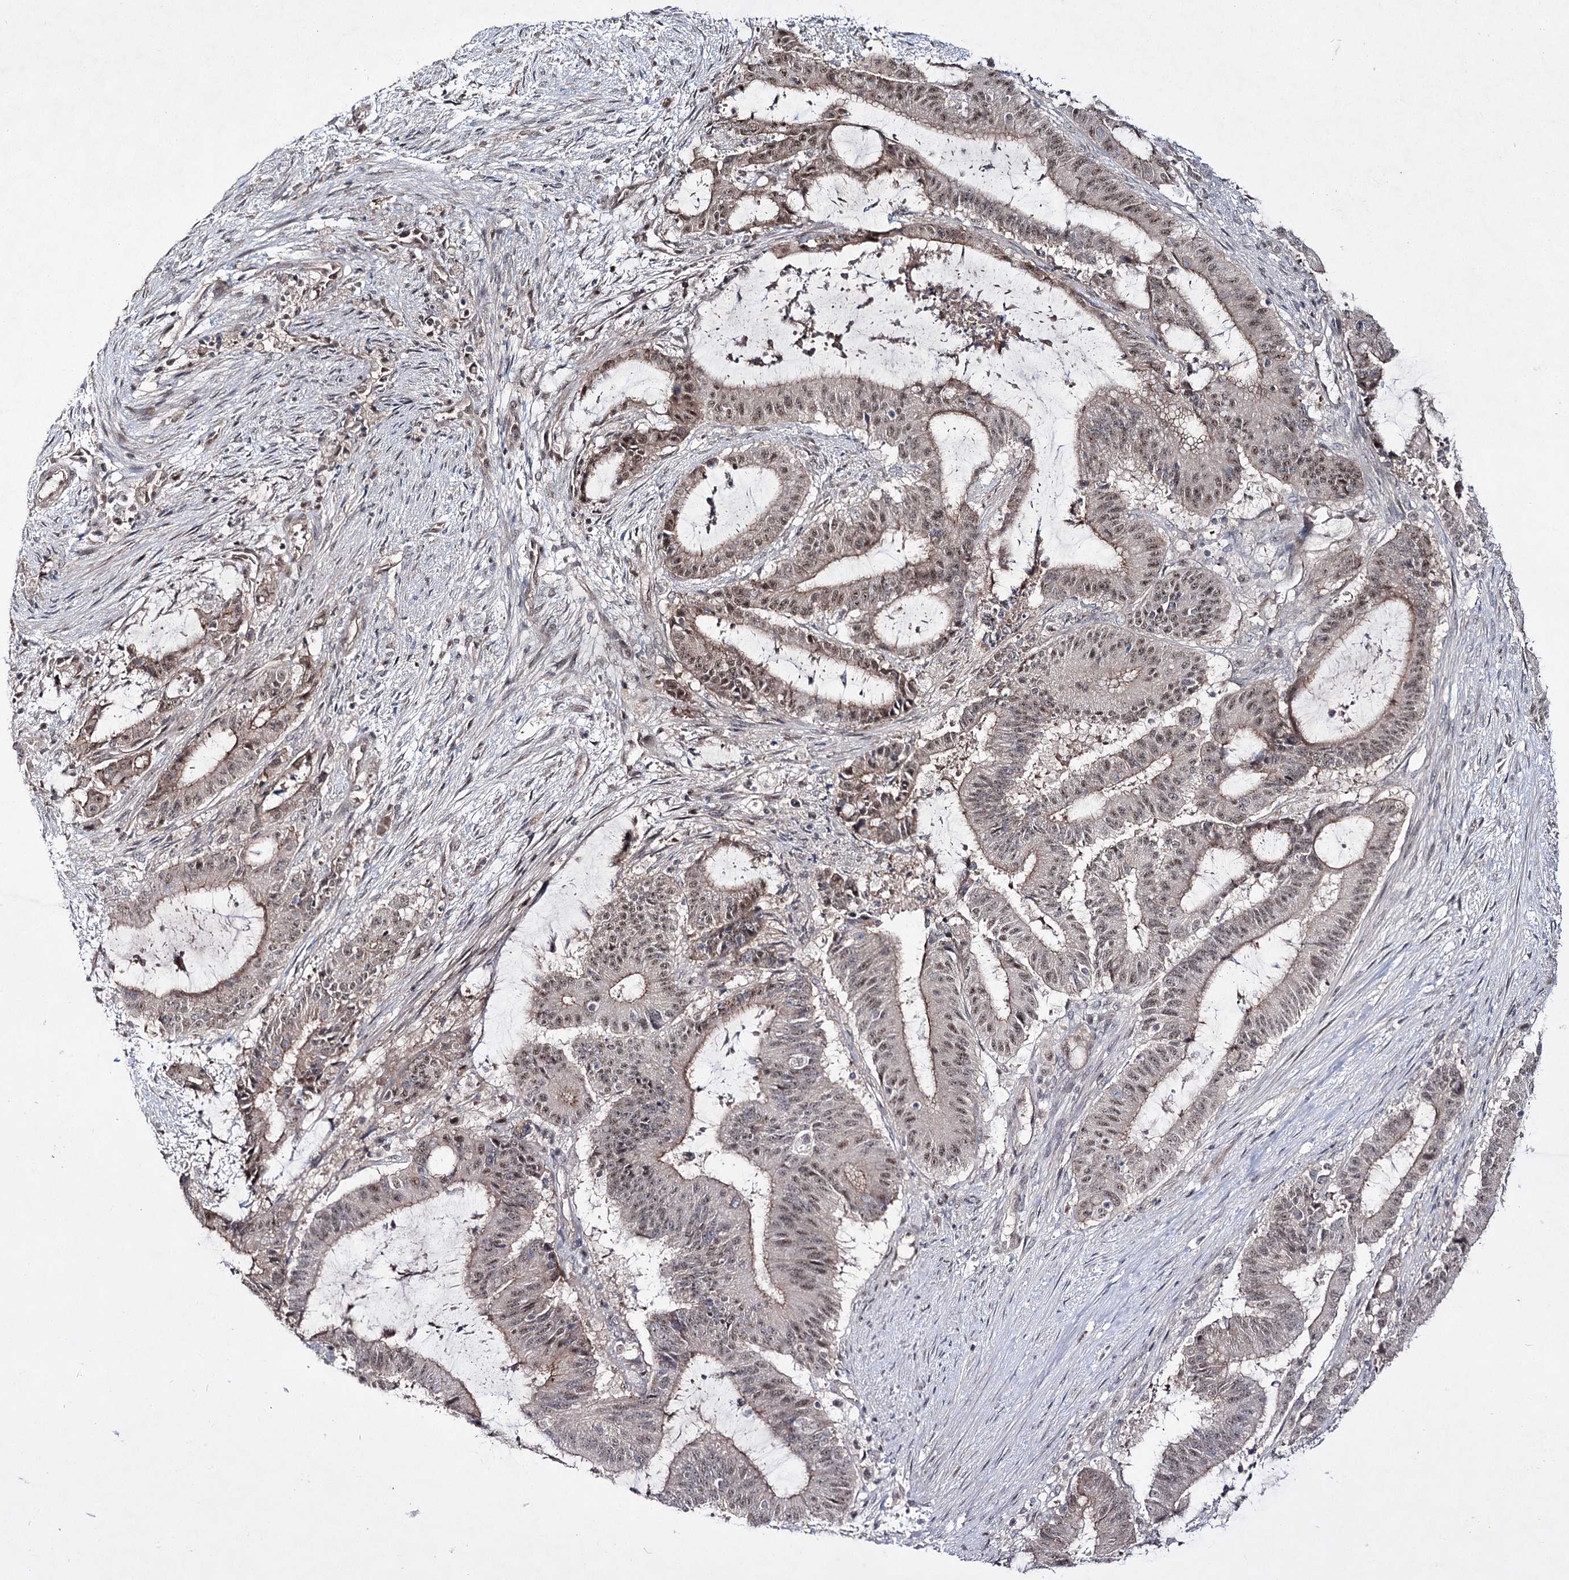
{"staining": {"intensity": "moderate", "quantity": ">75%", "location": "nuclear"}, "tissue": "liver cancer", "cell_type": "Tumor cells", "image_type": "cancer", "snomed": [{"axis": "morphology", "description": "Normal tissue, NOS"}, {"axis": "morphology", "description": "Cholangiocarcinoma"}, {"axis": "topography", "description": "Liver"}, {"axis": "topography", "description": "Peripheral nerve tissue"}], "caption": "The photomicrograph shows immunohistochemical staining of cholangiocarcinoma (liver). There is moderate nuclear staining is appreciated in approximately >75% of tumor cells.", "gene": "HOXC11", "patient": {"sex": "female", "age": 73}}